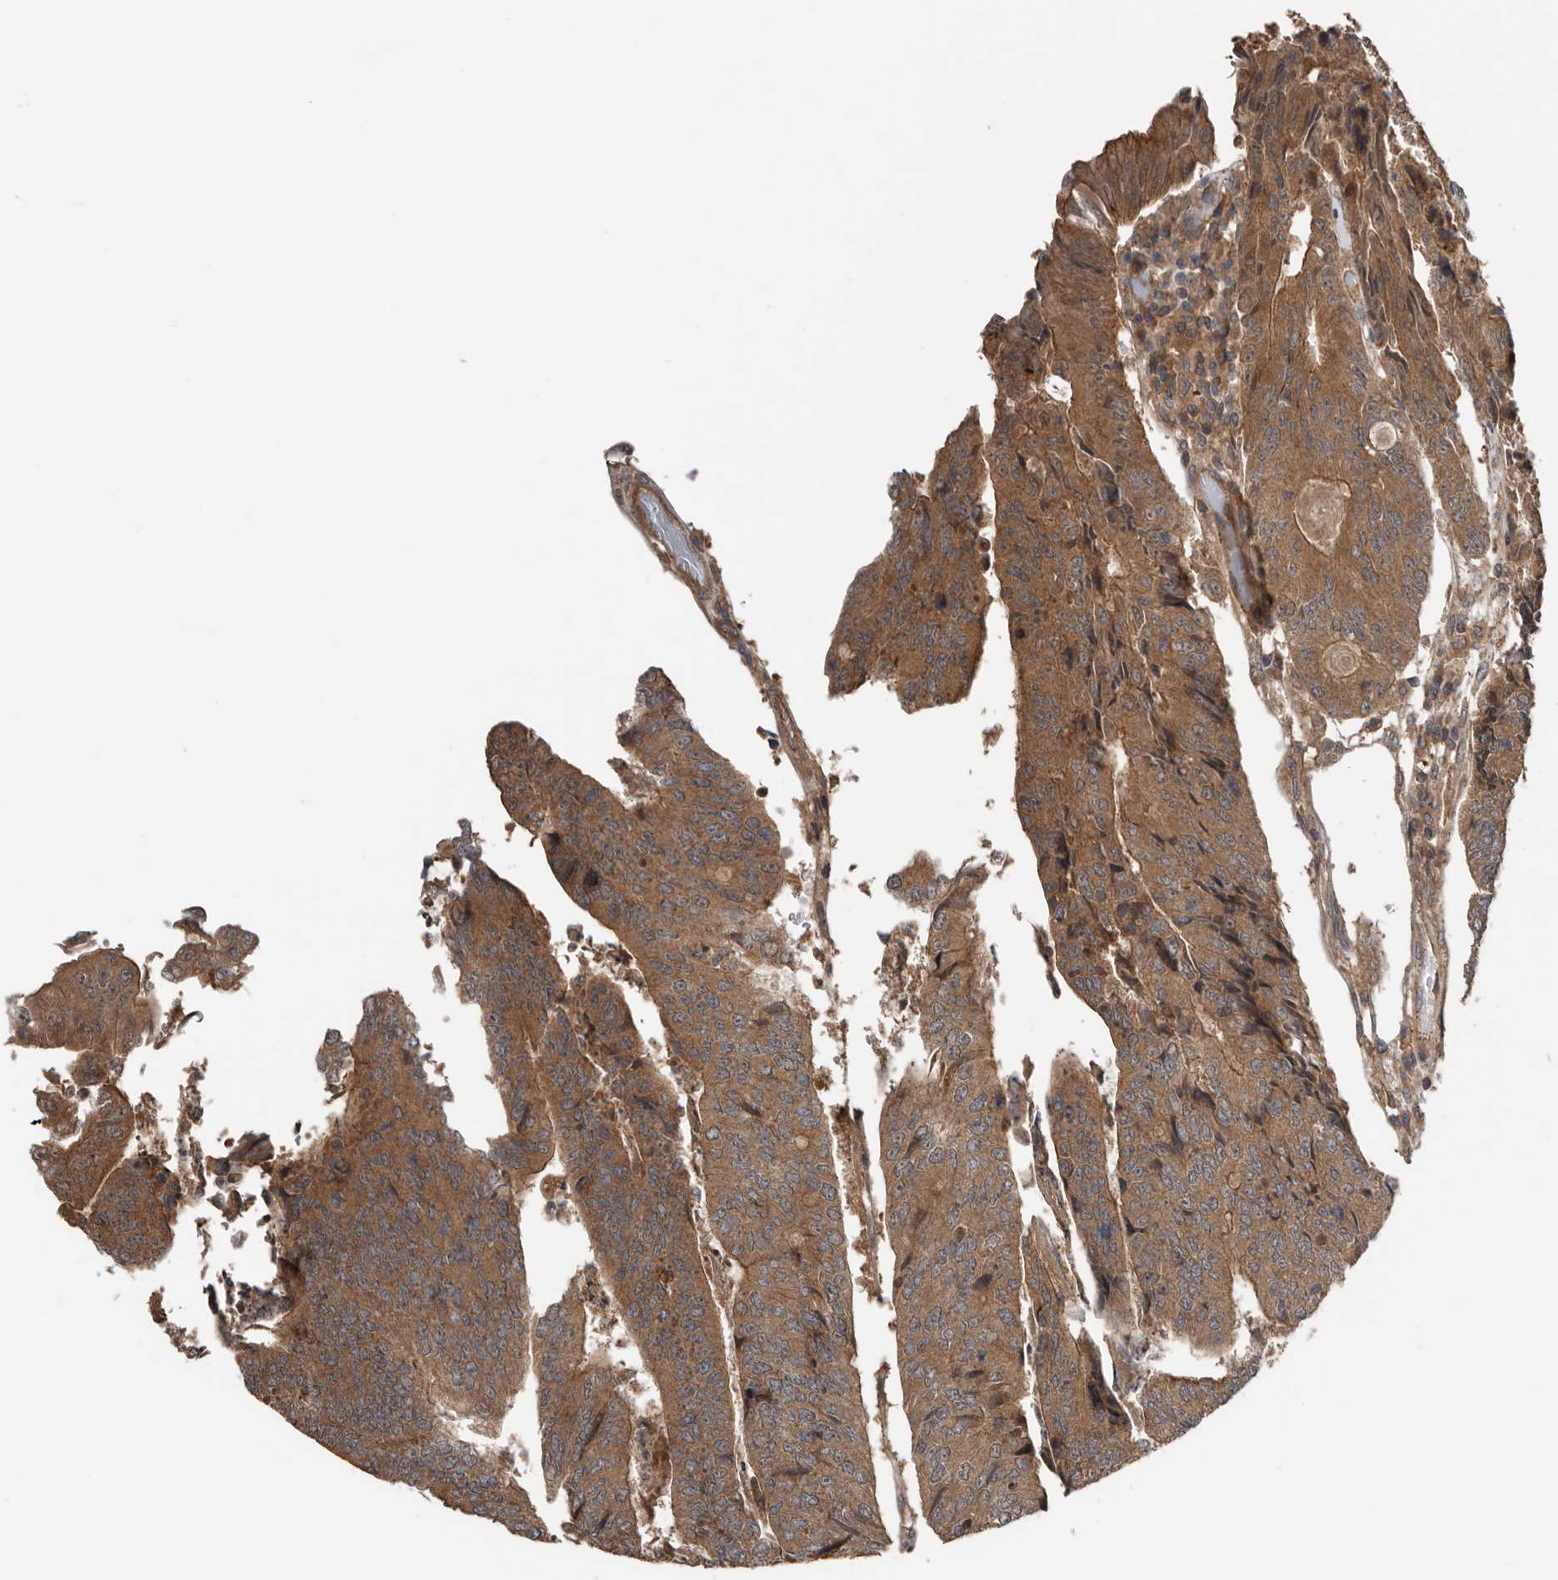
{"staining": {"intensity": "moderate", "quantity": ">75%", "location": "cytoplasmic/membranous"}, "tissue": "colorectal cancer", "cell_type": "Tumor cells", "image_type": "cancer", "snomed": [{"axis": "morphology", "description": "Adenocarcinoma, NOS"}, {"axis": "topography", "description": "Colon"}], "caption": "This is a micrograph of immunohistochemistry staining of adenocarcinoma (colorectal), which shows moderate staining in the cytoplasmic/membranous of tumor cells.", "gene": "DNAJB4", "patient": {"sex": "female", "age": 67}}